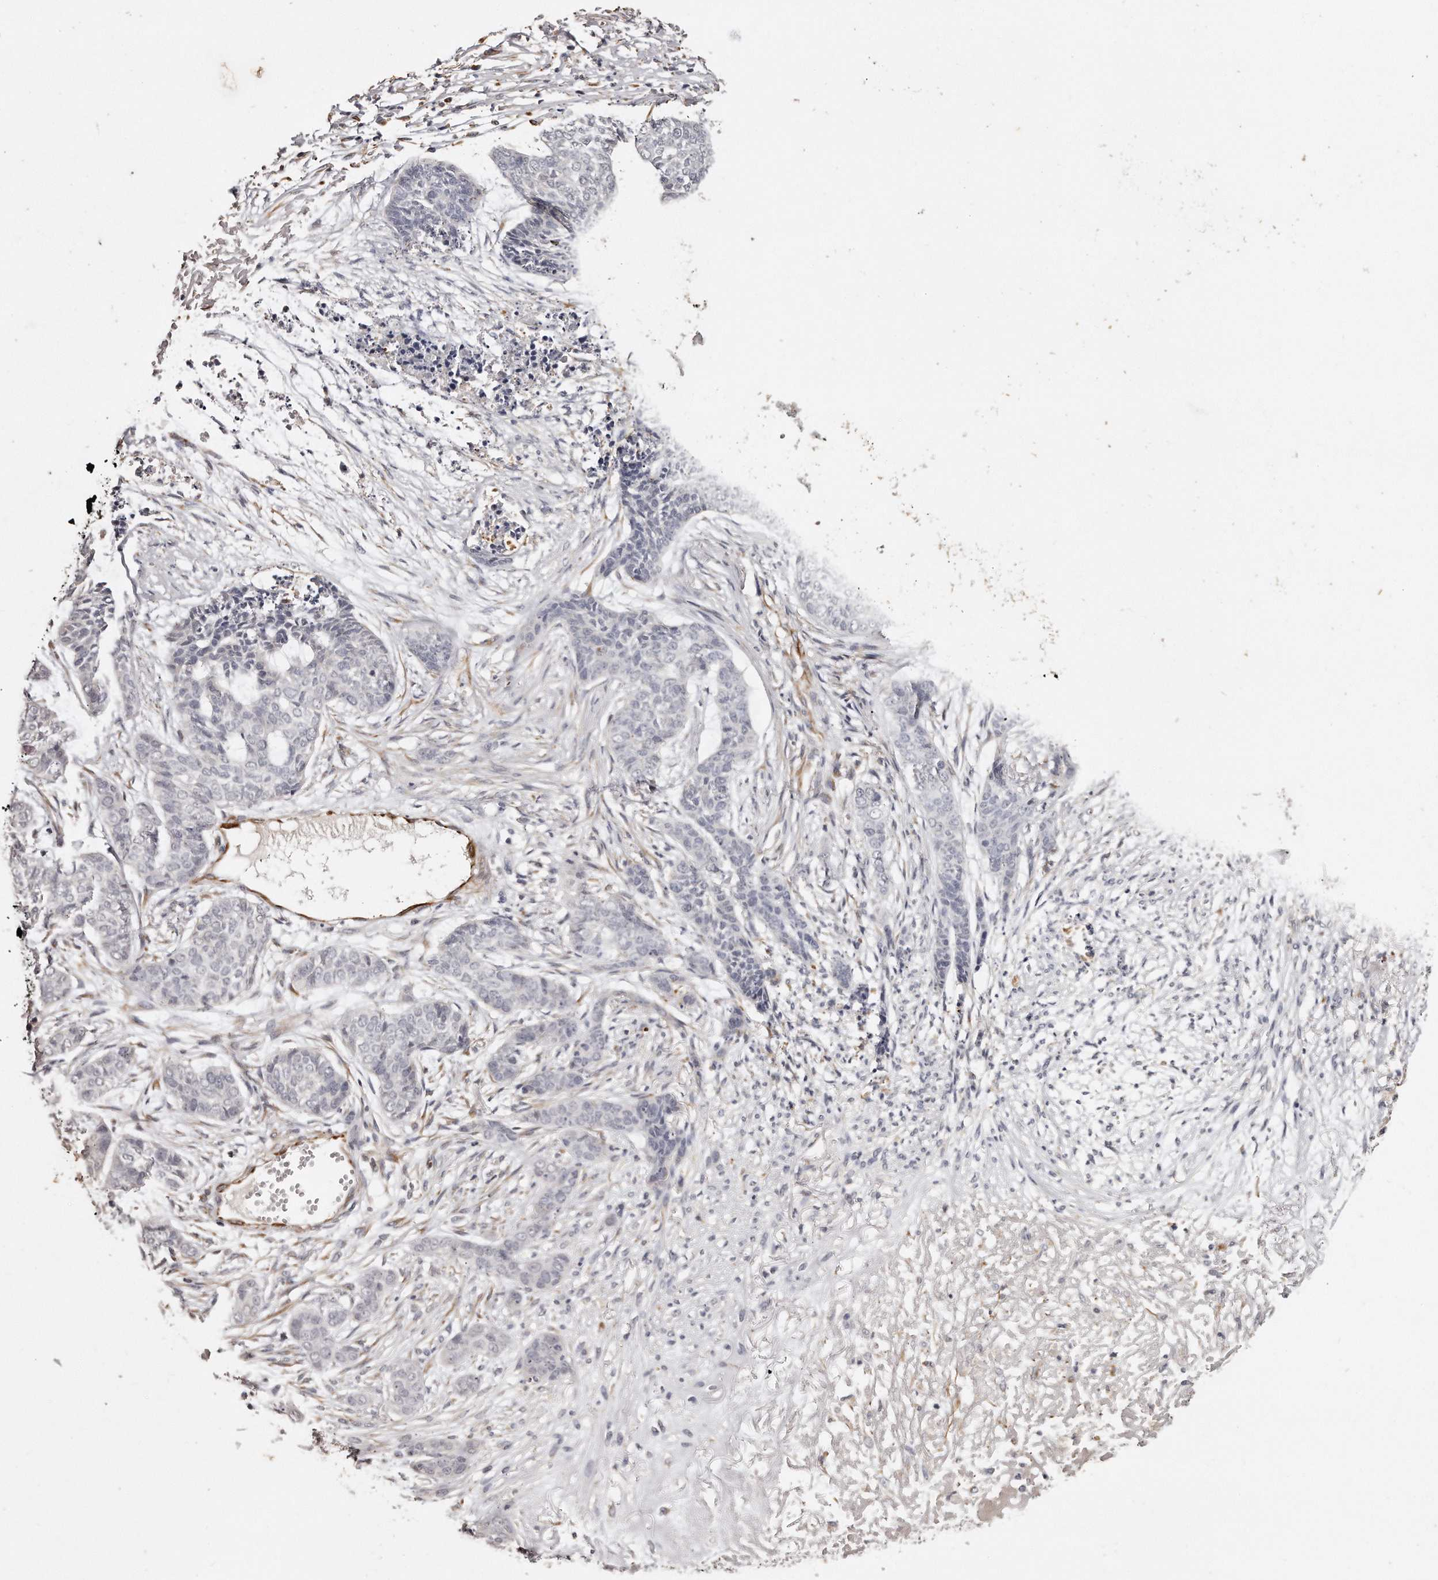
{"staining": {"intensity": "negative", "quantity": "none", "location": "none"}, "tissue": "skin cancer", "cell_type": "Tumor cells", "image_type": "cancer", "snomed": [{"axis": "morphology", "description": "Basal cell carcinoma"}, {"axis": "topography", "description": "Skin"}], "caption": "Image shows no protein expression in tumor cells of skin cancer (basal cell carcinoma) tissue.", "gene": "ZYG11A", "patient": {"sex": "female", "age": 64}}